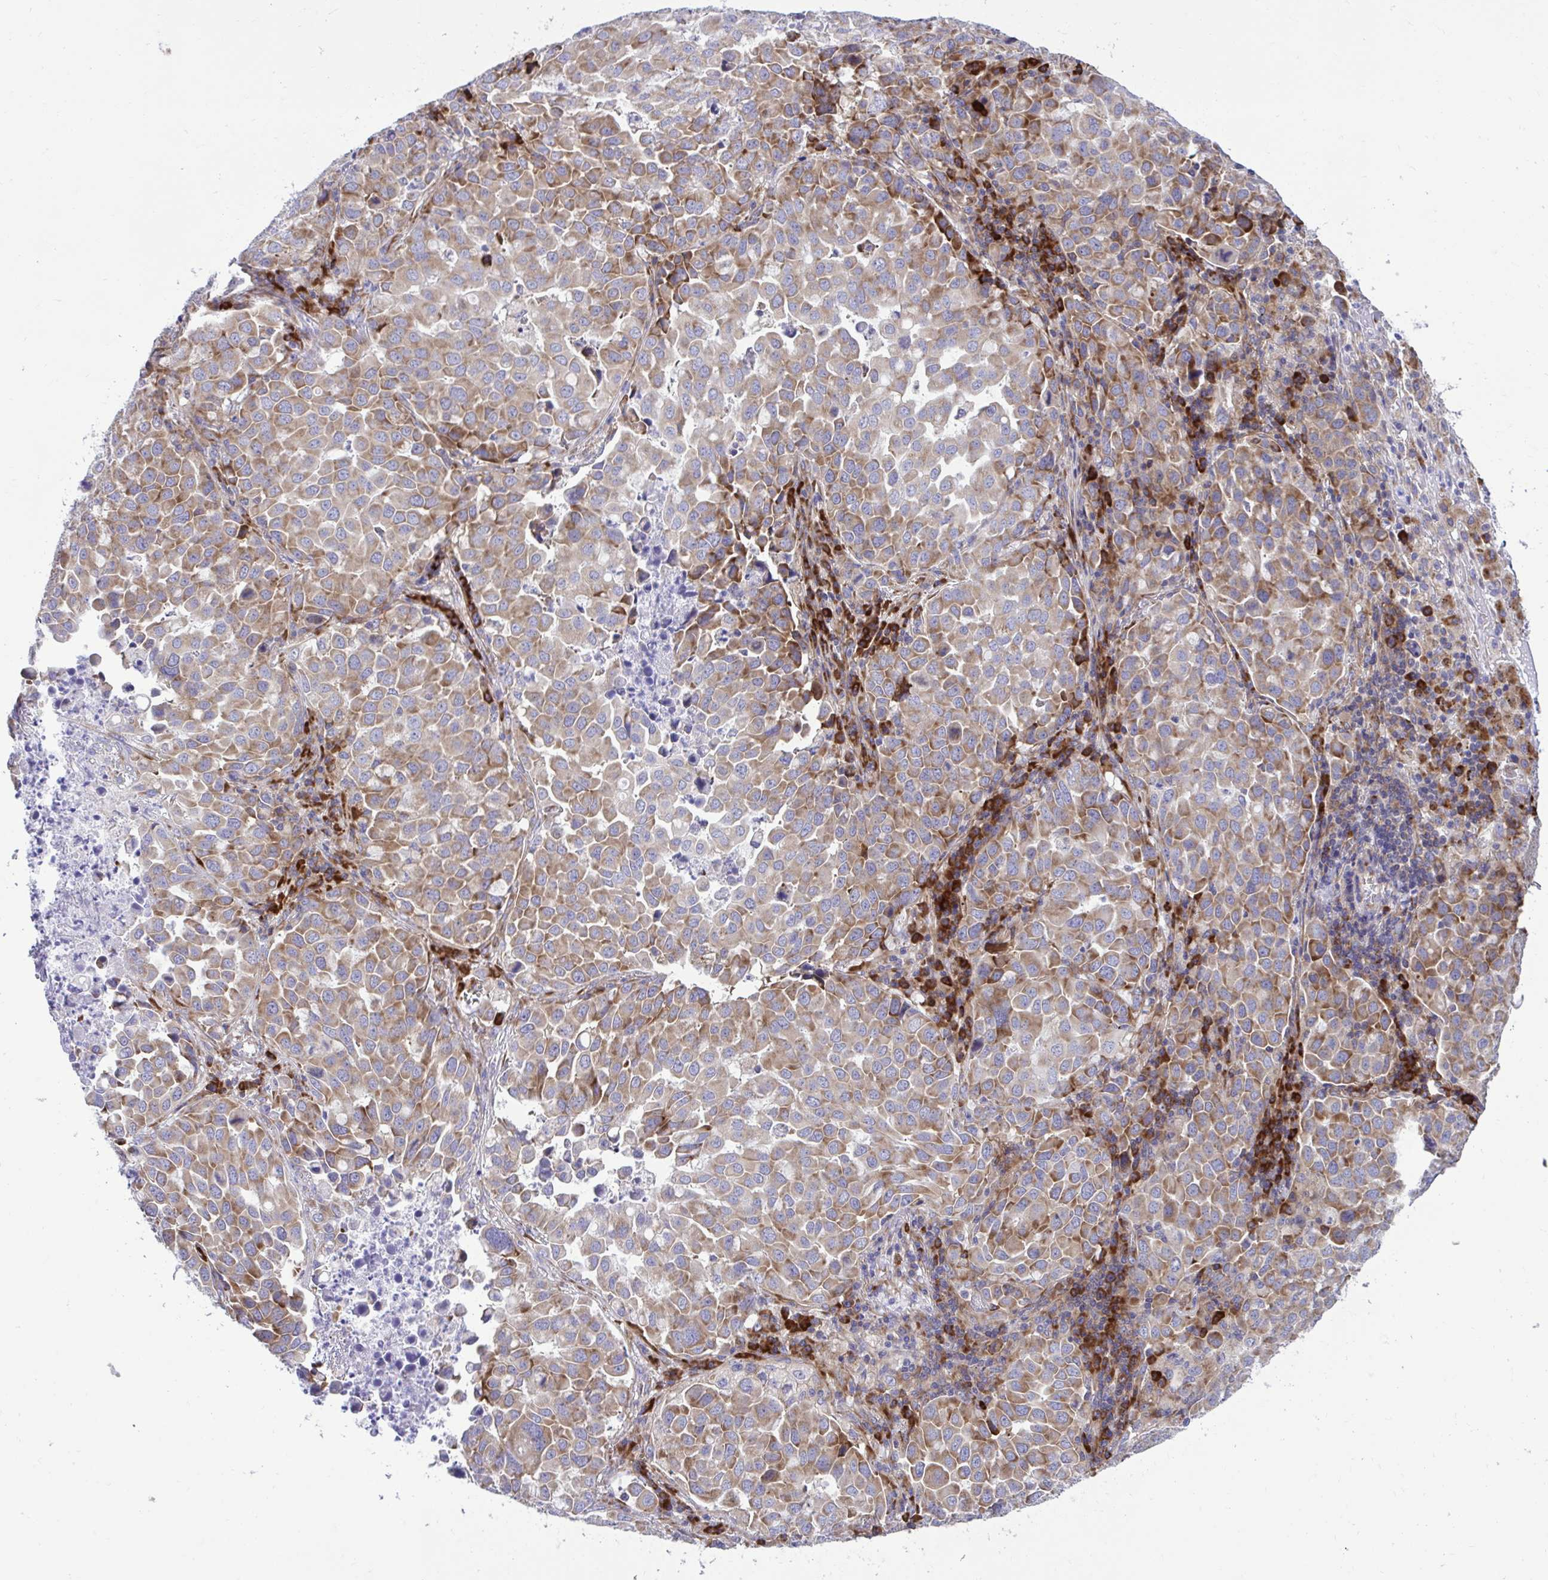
{"staining": {"intensity": "moderate", "quantity": ">75%", "location": "cytoplasmic/membranous"}, "tissue": "lung cancer", "cell_type": "Tumor cells", "image_type": "cancer", "snomed": [{"axis": "morphology", "description": "Adenocarcinoma, NOS"}, {"axis": "morphology", "description": "Adenocarcinoma, metastatic, NOS"}, {"axis": "topography", "description": "Lymph node"}, {"axis": "topography", "description": "Lung"}], "caption": "This is a photomicrograph of immunohistochemistry (IHC) staining of lung cancer, which shows moderate staining in the cytoplasmic/membranous of tumor cells.", "gene": "RPS15", "patient": {"sex": "female", "age": 65}}